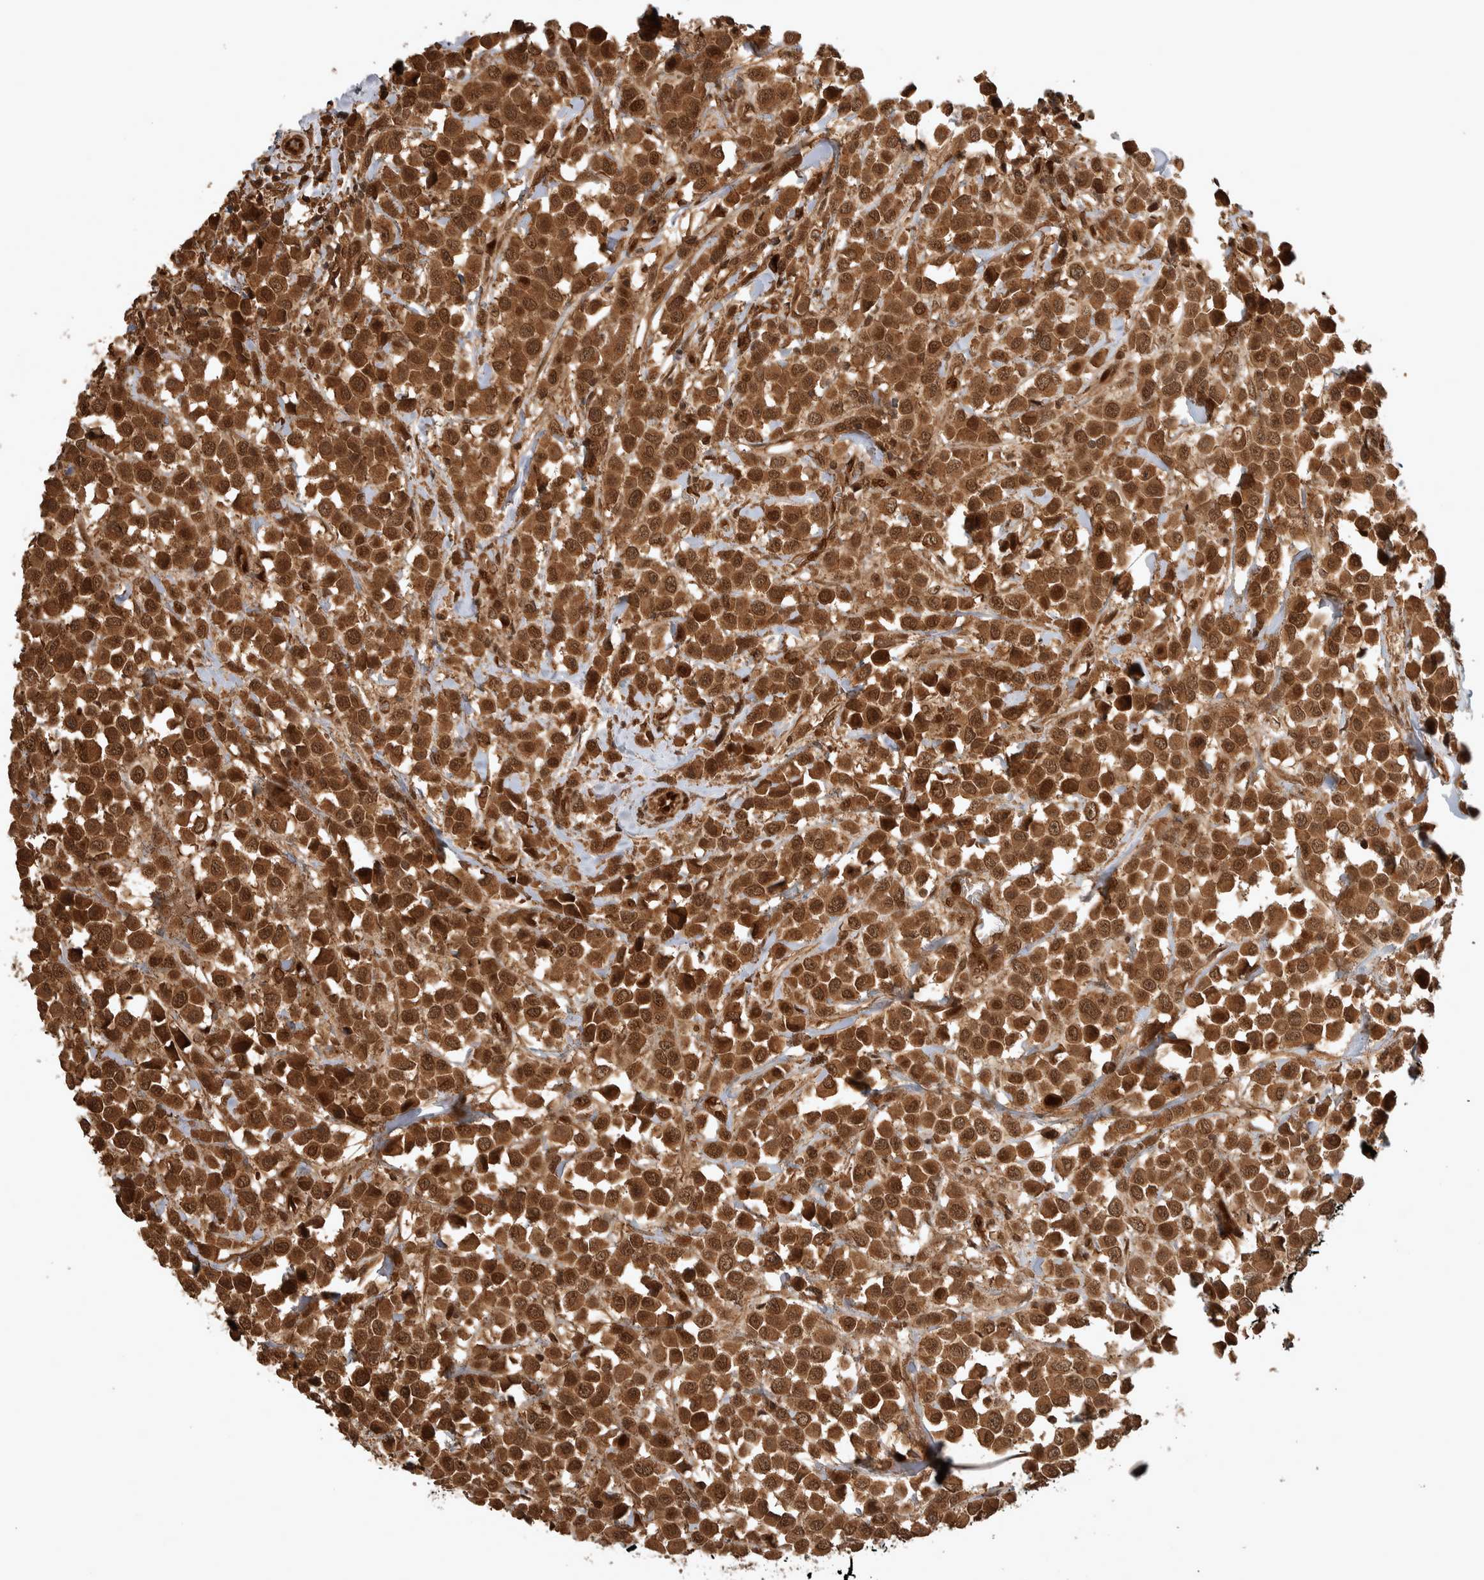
{"staining": {"intensity": "moderate", "quantity": ">75%", "location": "cytoplasmic/membranous,nuclear"}, "tissue": "breast cancer", "cell_type": "Tumor cells", "image_type": "cancer", "snomed": [{"axis": "morphology", "description": "Duct carcinoma"}, {"axis": "topography", "description": "Breast"}], "caption": "Protein expression by IHC displays moderate cytoplasmic/membranous and nuclear expression in approximately >75% of tumor cells in breast cancer.", "gene": "CNTROB", "patient": {"sex": "female", "age": 61}}